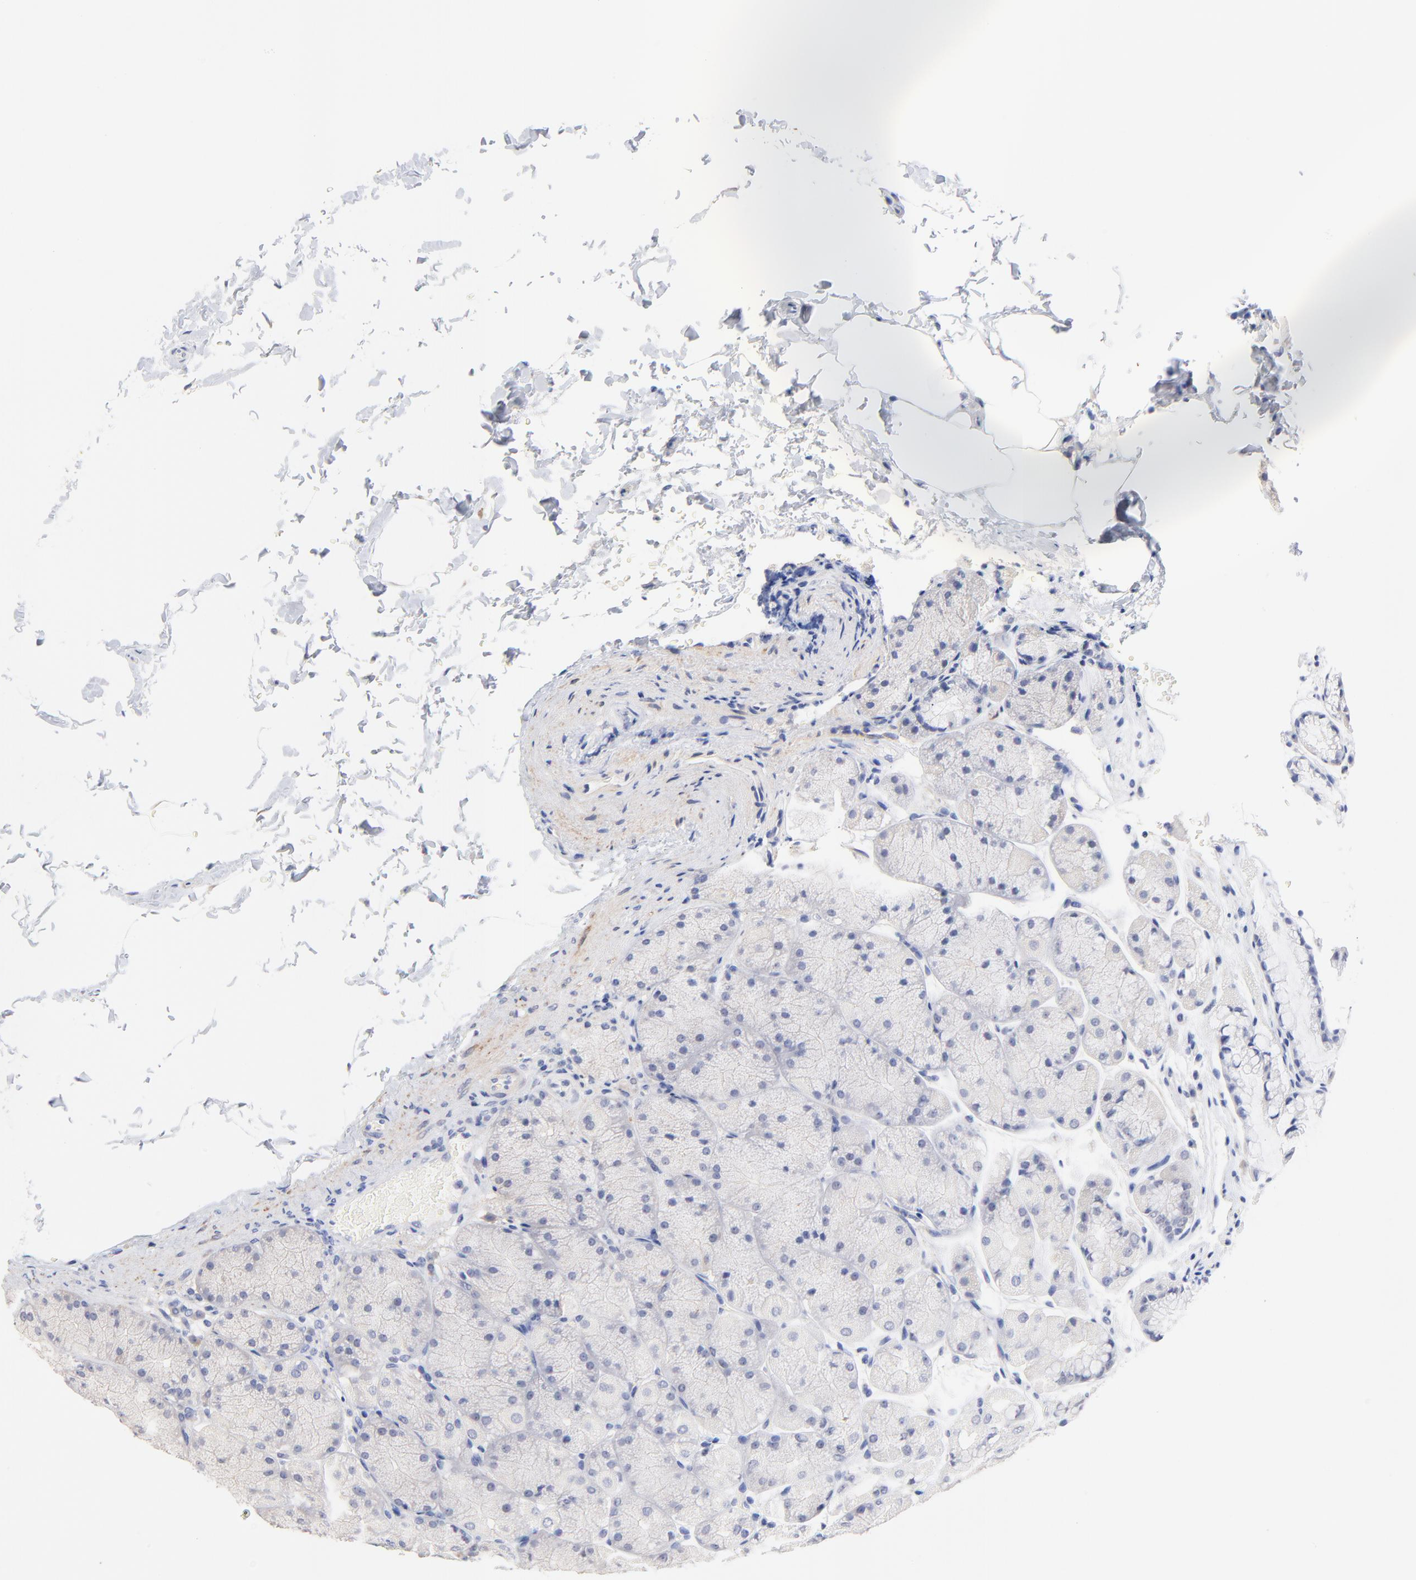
{"staining": {"intensity": "weak", "quantity": "<25%", "location": "cytoplasmic/membranous"}, "tissue": "stomach", "cell_type": "Glandular cells", "image_type": "normal", "snomed": [{"axis": "morphology", "description": "Normal tissue, NOS"}, {"axis": "topography", "description": "Stomach, upper"}], "caption": "Protein analysis of benign stomach shows no significant staining in glandular cells.", "gene": "TWNK", "patient": {"sex": "female", "age": 56}}